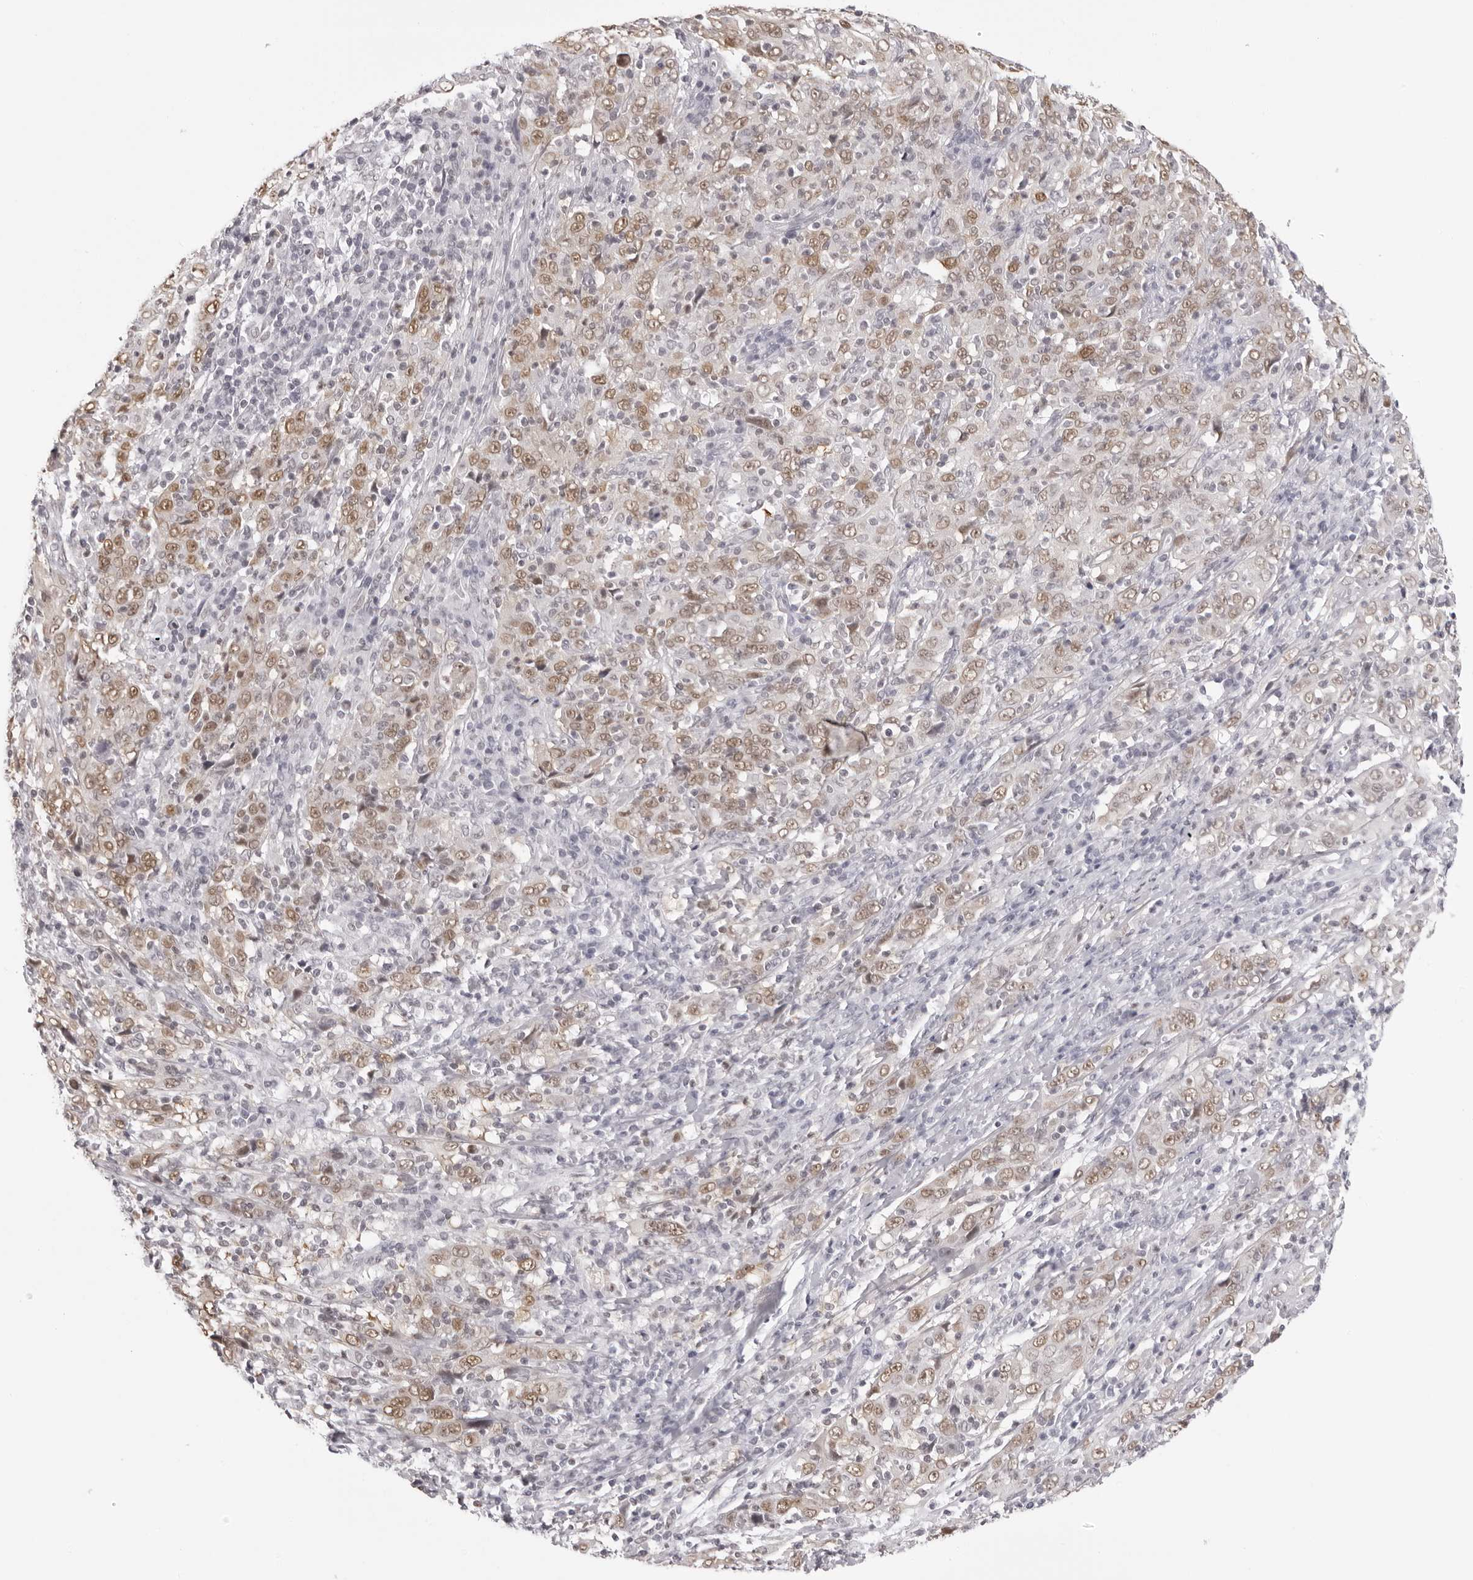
{"staining": {"intensity": "weak", "quantity": ">75%", "location": "nuclear"}, "tissue": "cervical cancer", "cell_type": "Tumor cells", "image_type": "cancer", "snomed": [{"axis": "morphology", "description": "Squamous cell carcinoma, NOS"}, {"axis": "topography", "description": "Cervix"}], "caption": "Protein staining shows weak nuclear positivity in approximately >75% of tumor cells in cervical cancer (squamous cell carcinoma).", "gene": "HSPA4", "patient": {"sex": "female", "age": 46}}